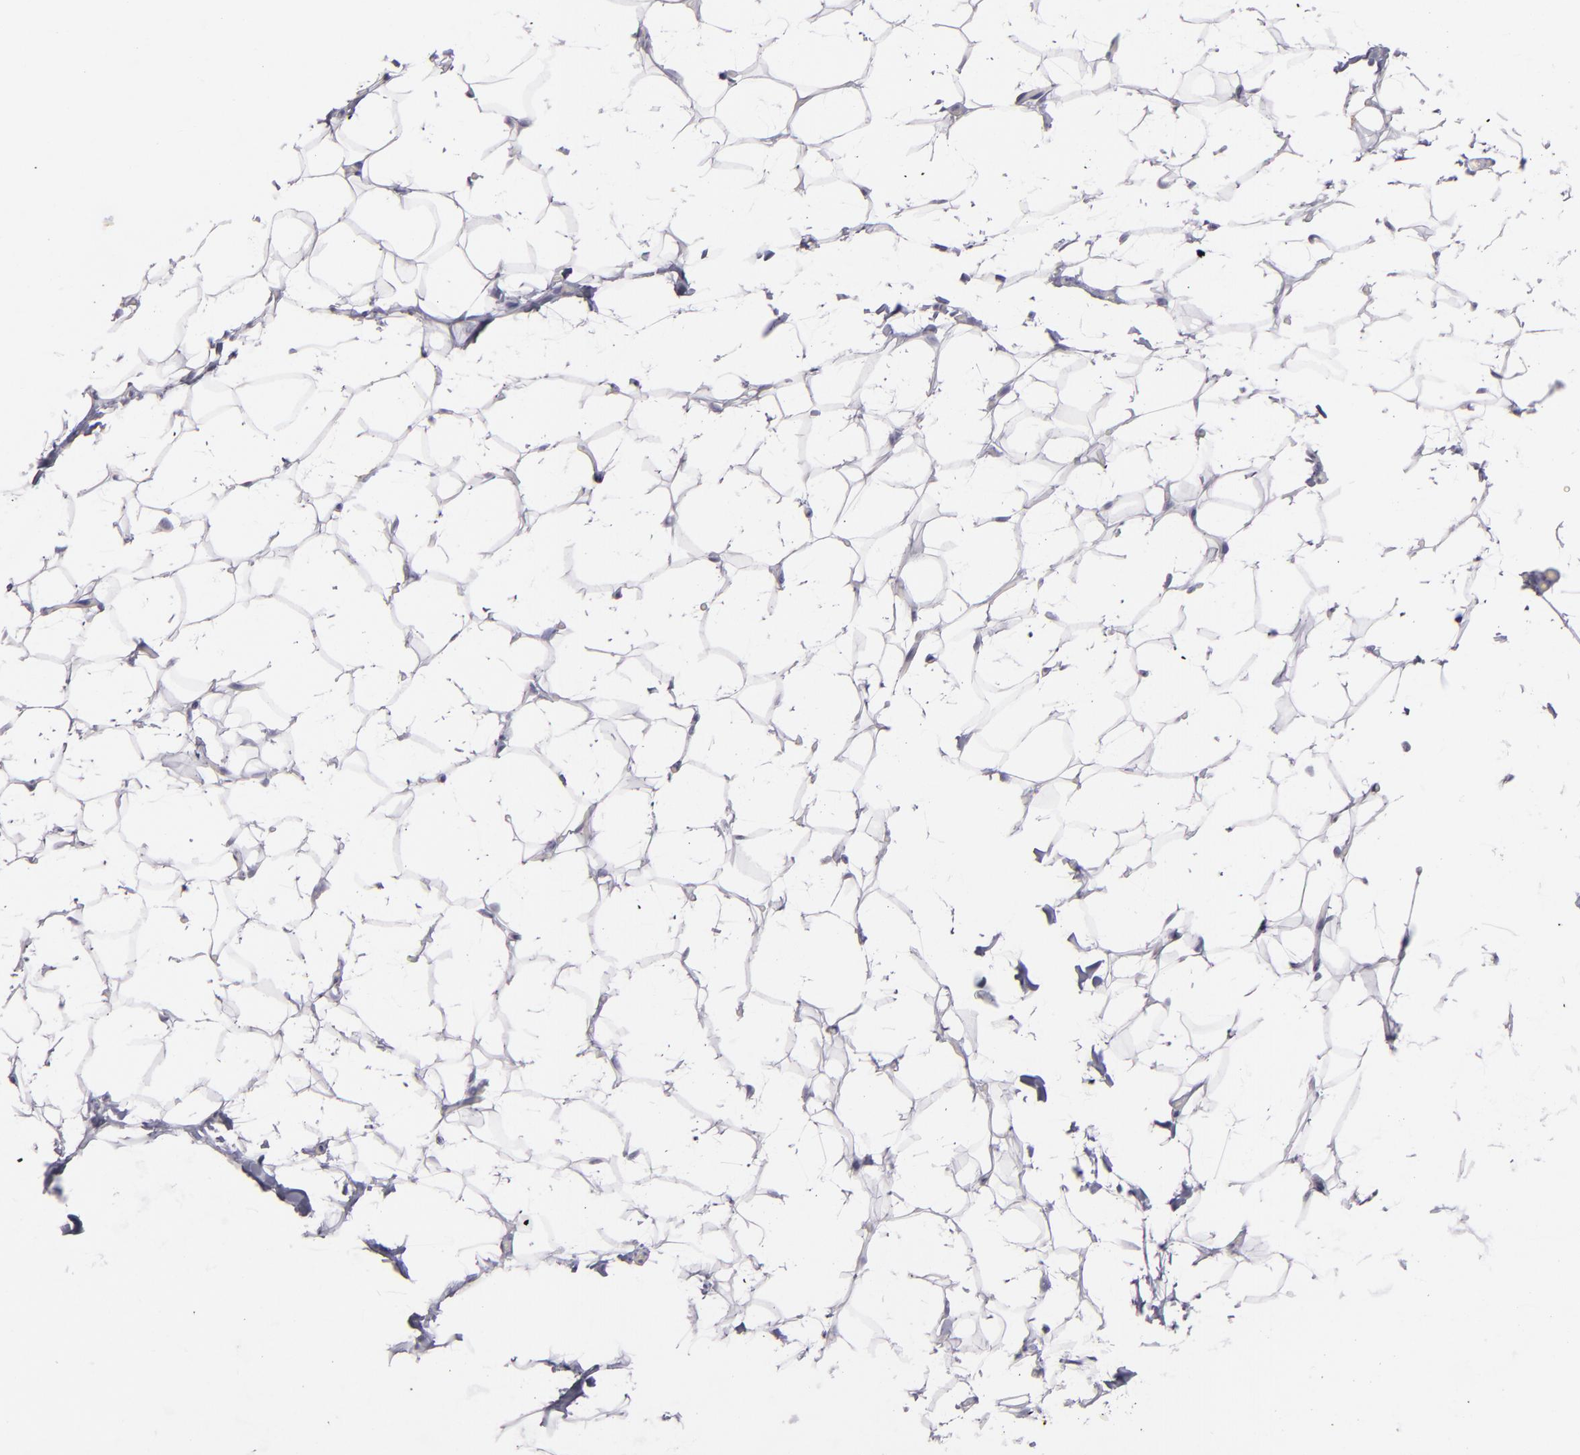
{"staining": {"intensity": "negative", "quantity": "none", "location": "none"}, "tissue": "adipose tissue", "cell_type": "Adipocytes", "image_type": "normal", "snomed": [{"axis": "morphology", "description": "Normal tissue, NOS"}, {"axis": "topography", "description": "Soft tissue"}], "caption": "This is an immunohistochemistry (IHC) micrograph of benign adipose tissue. There is no positivity in adipocytes.", "gene": "CD83", "patient": {"sex": "male", "age": 26}}